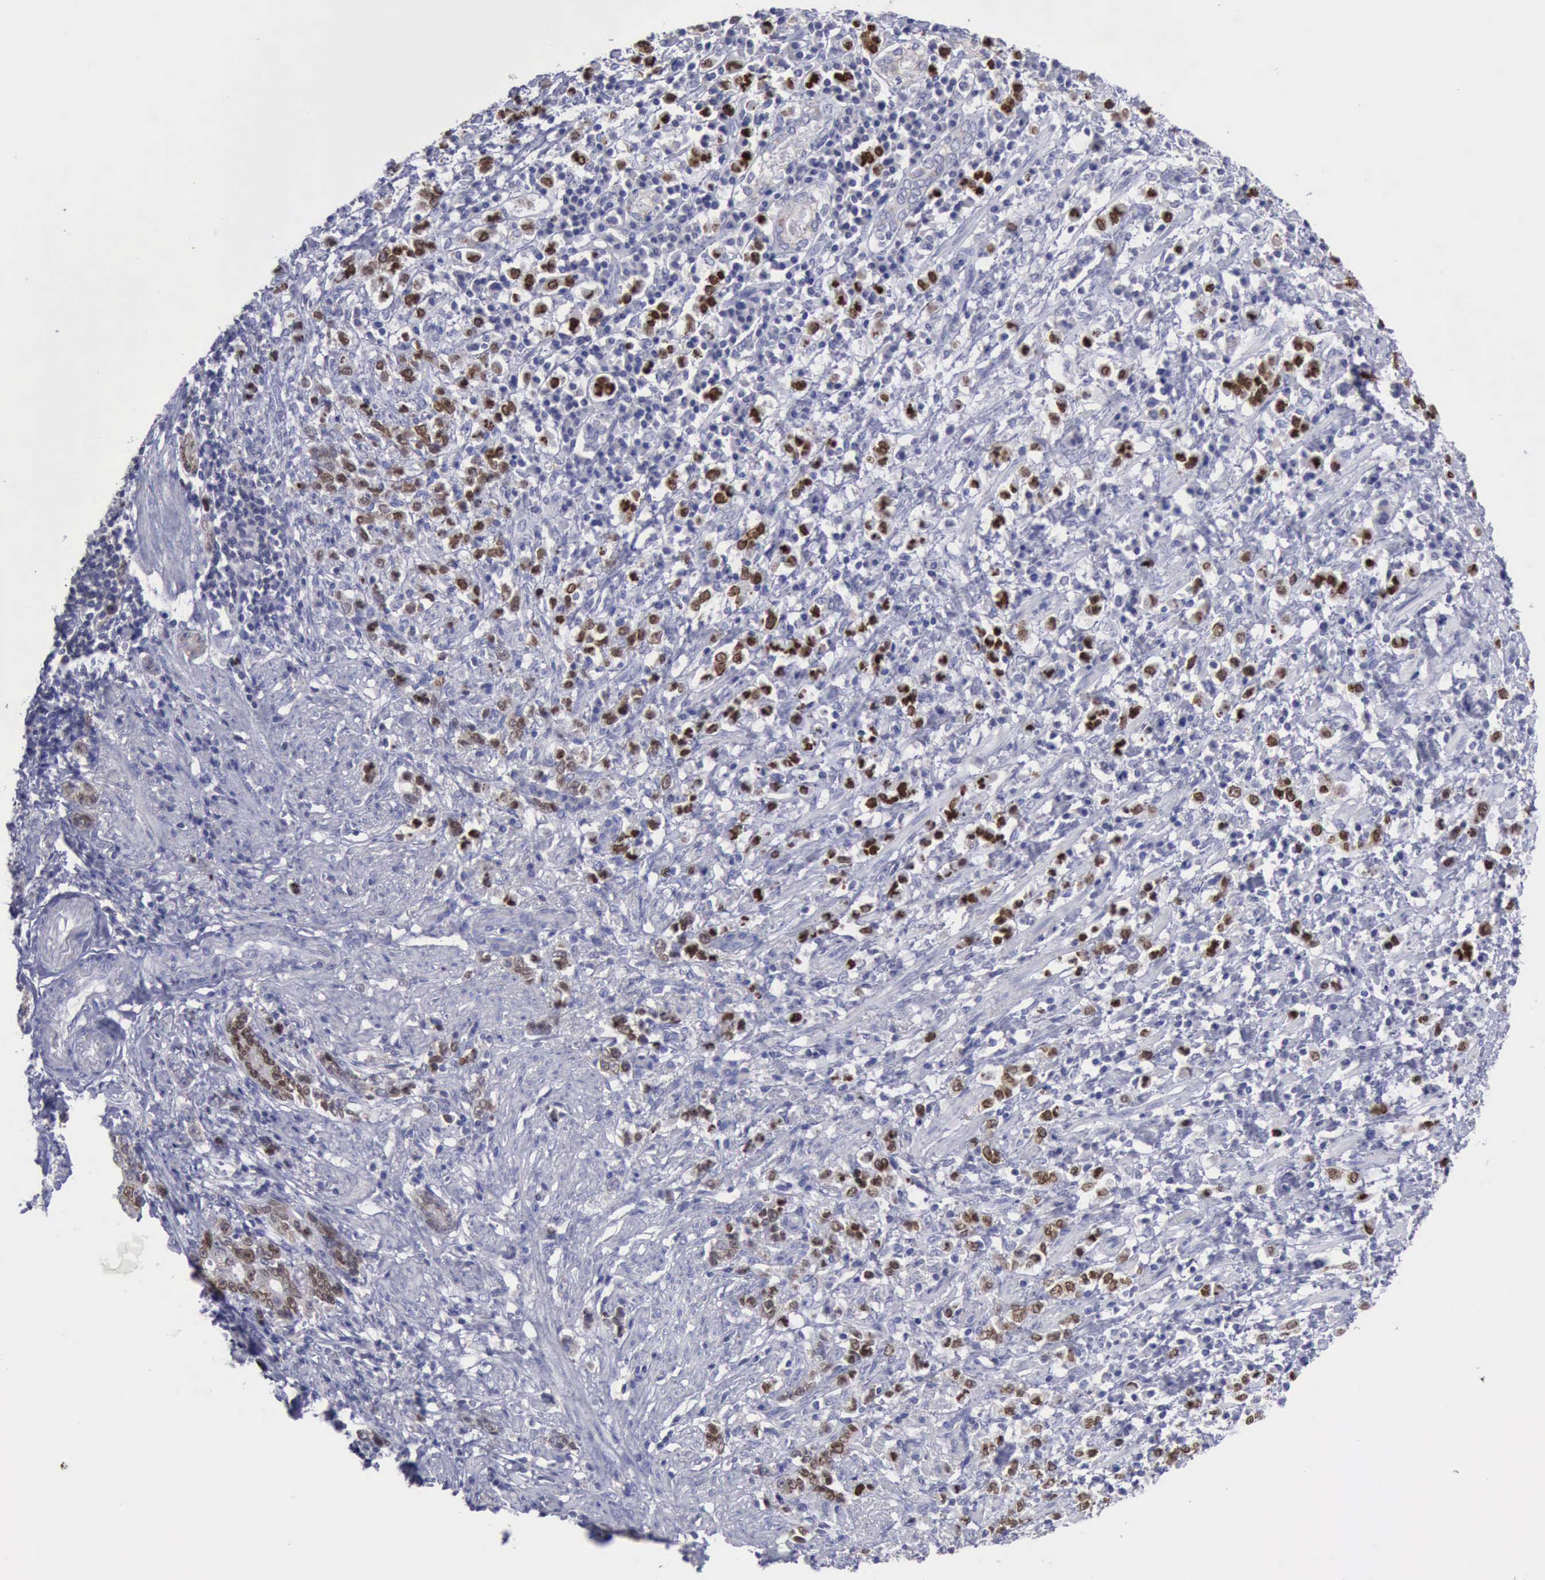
{"staining": {"intensity": "moderate", "quantity": ">75%", "location": "nuclear"}, "tissue": "stomach cancer", "cell_type": "Tumor cells", "image_type": "cancer", "snomed": [{"axis": "morphology", "description": "Adenocarcinoma, NOS"}, {"axis": "topography", "description": "Stomach, lower"}], "caption": "Human stomach cancer stained for a protein (brown) displays moderate nuclear positive expression in about >75% of tumor cells.", "gene": "SATB2", "patient": {"sex": "male", "age": 88}}